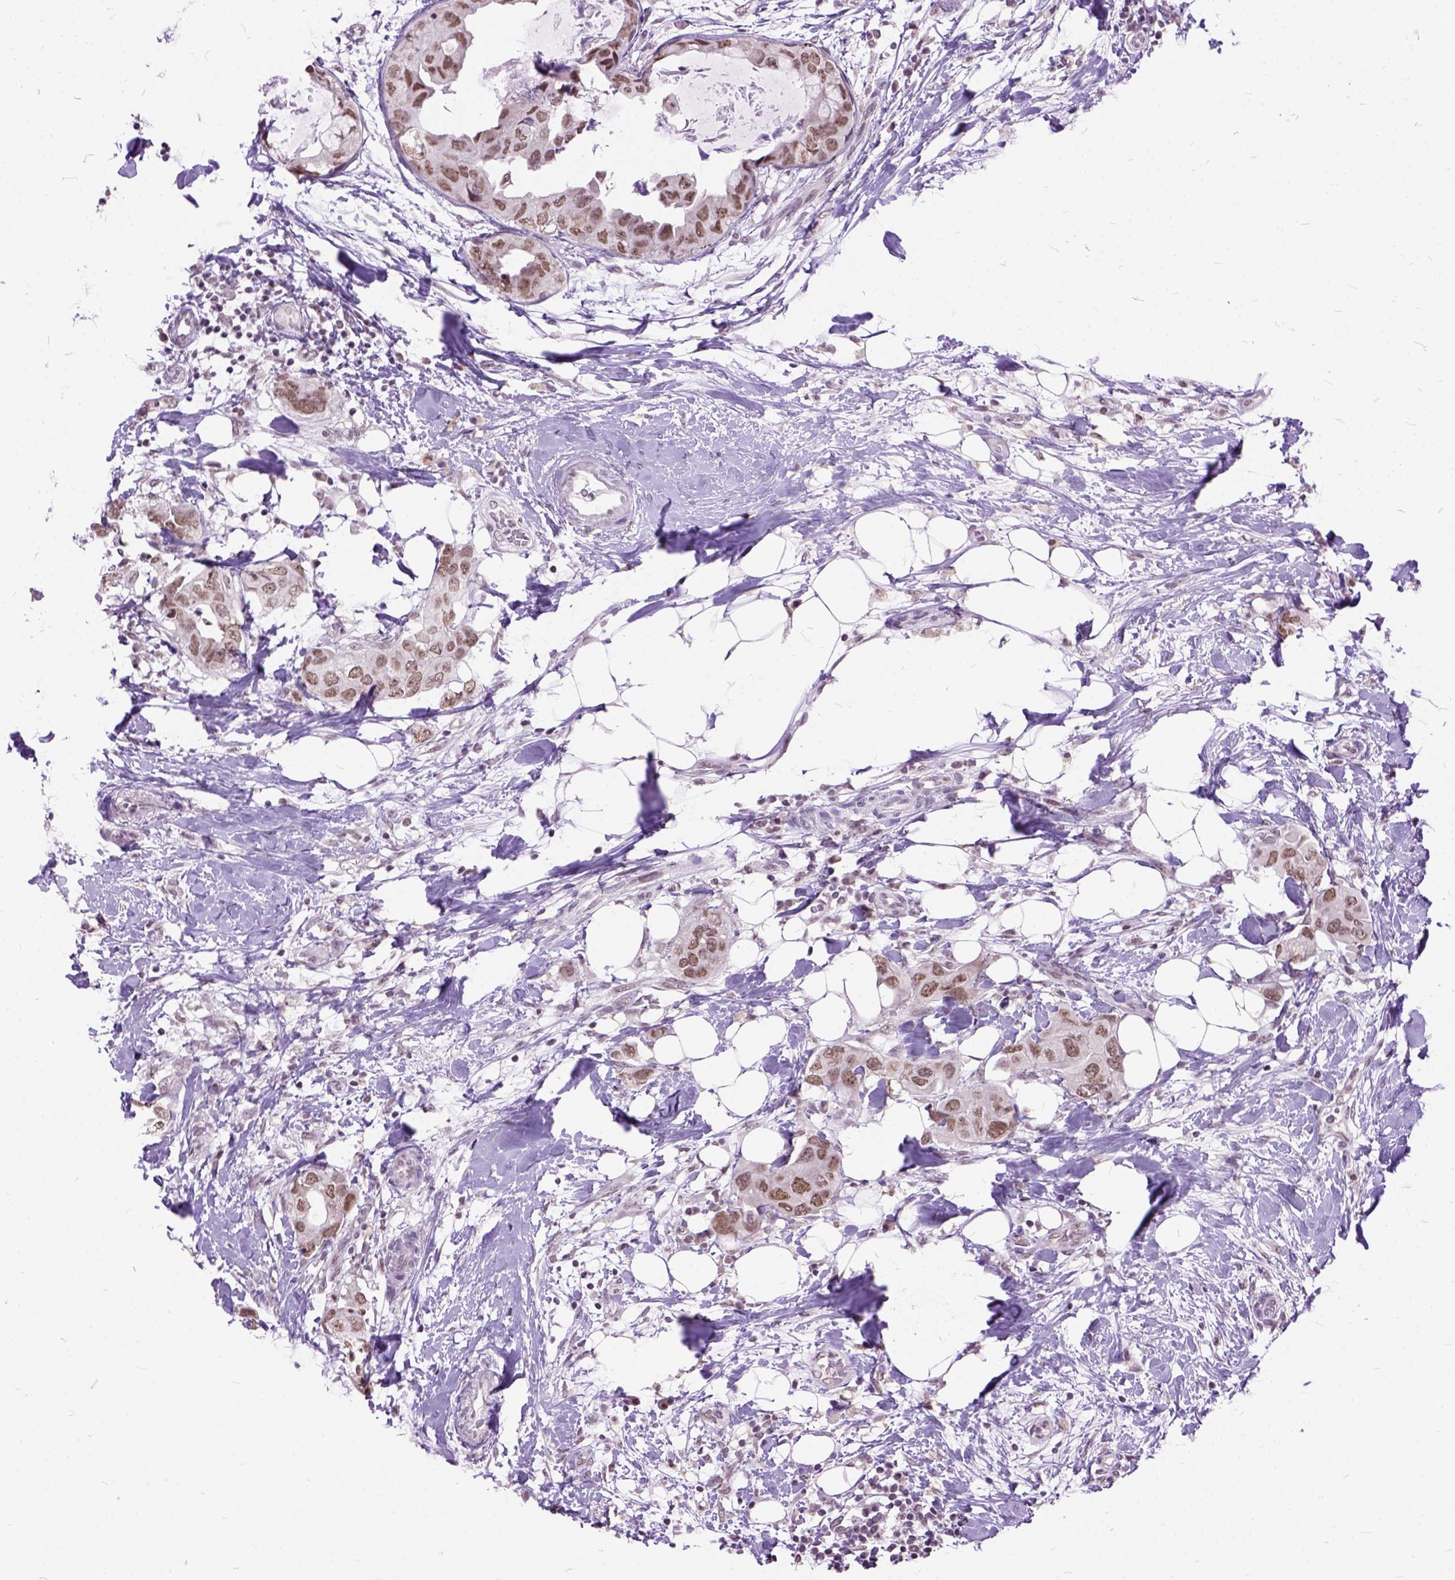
{"staining": {"intensity": "moderate", "quantity": ">75%", "location": "nuclear"}, "tissue": "breast cancer", "cell_type": "Tumor cells", "image_type": "cancer", "snomed": [{"axis": "morphology", "description": "Normal tissue, NOS"}, {"axis": "morphology", "description": "Duct carcinoma"}, {"axis": "topography", "description": "Breast"}], "caption": "Breast cancer (invasive ductal carcinoma) stained with immunohistochemistry (IHC) demonstrates moderate nuclear expression in approximately >75% of tumor cells.", "gene": "ORC5", "patient": {"sex": "female", "age": 40}}